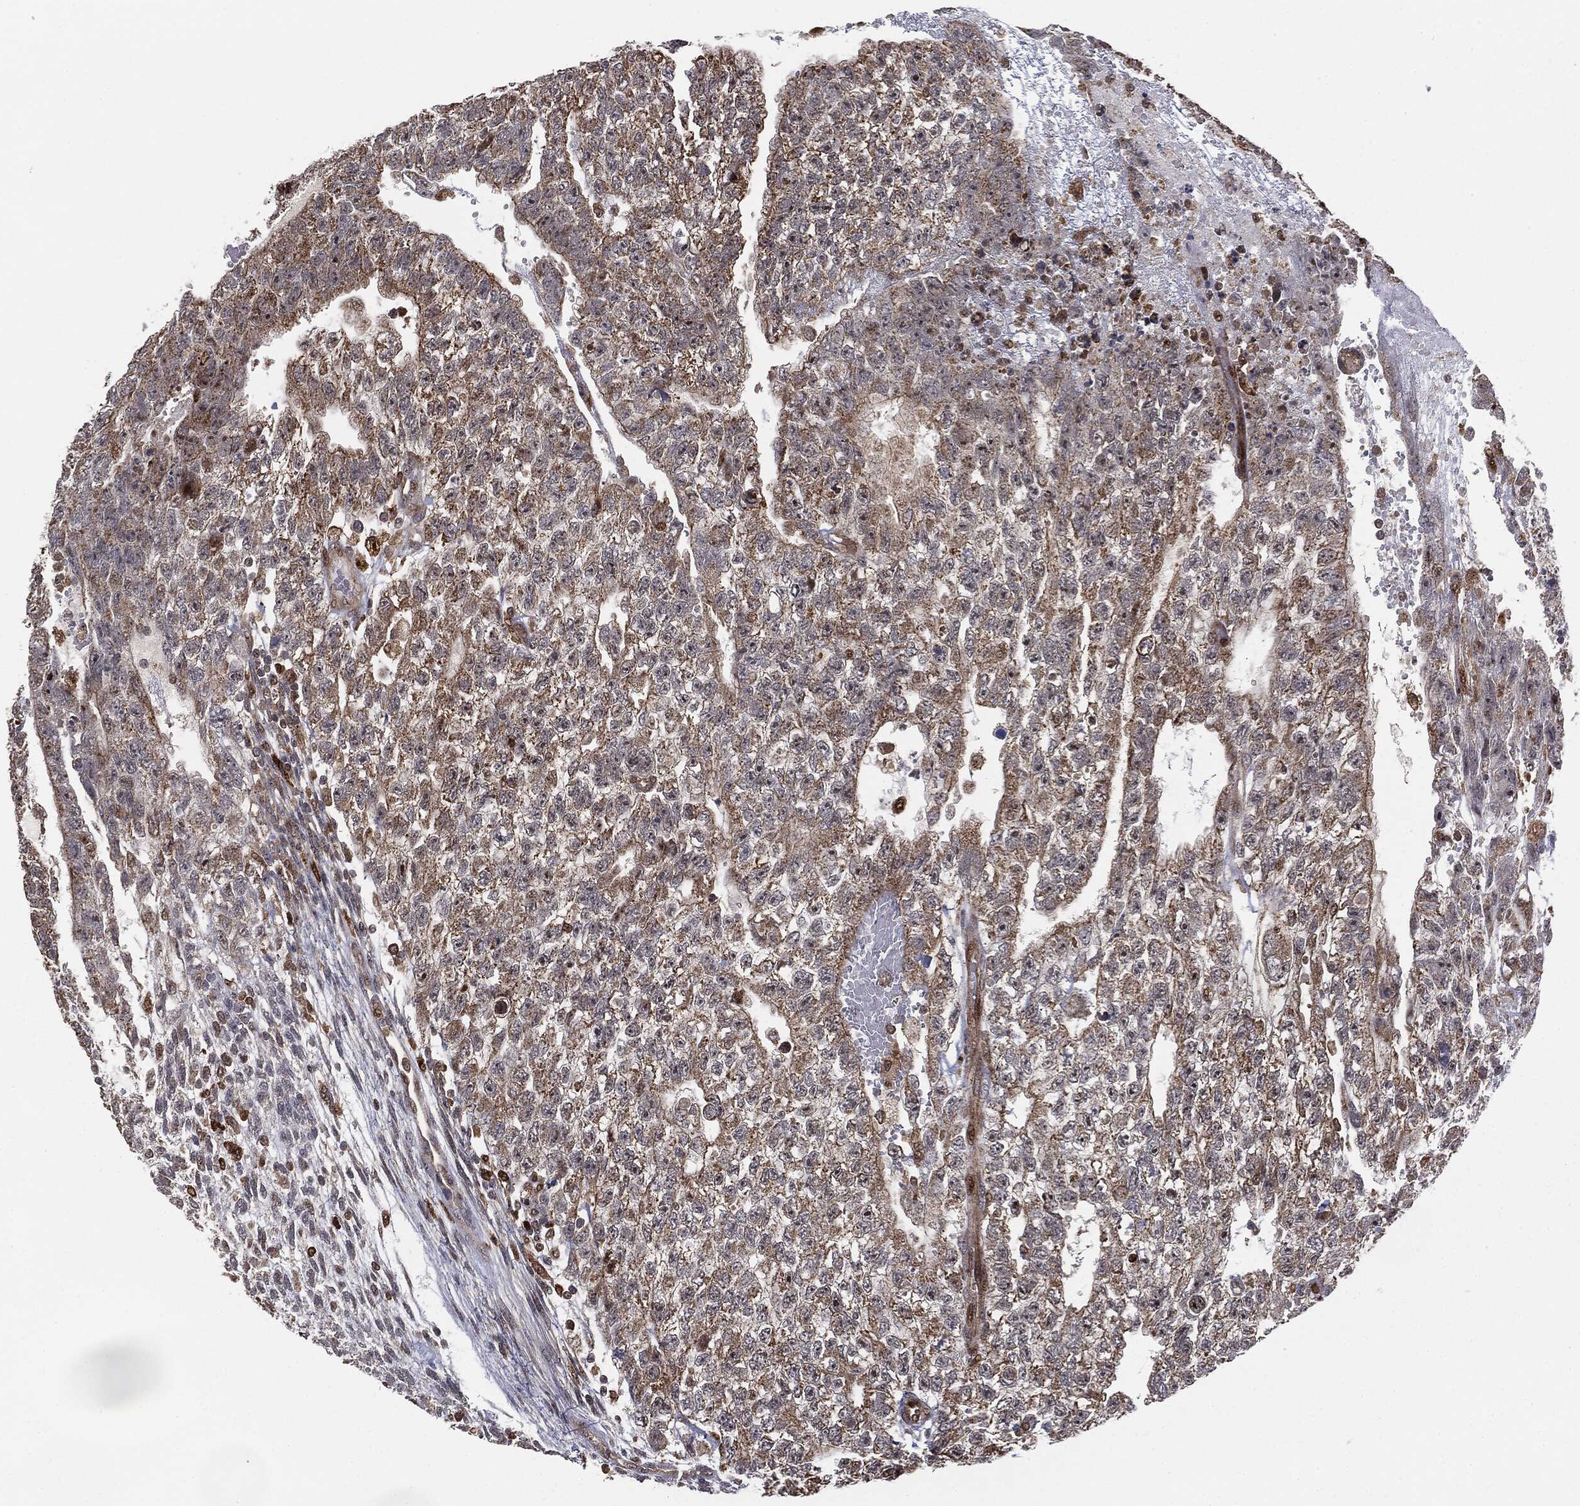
{"staining": {"intensity": "negative", "quantity": "none", "location": "none"}, "tissue": "testis cancer", "cell_type": "Tumor cells", "image_type": "cancer", "snomed": [{"axis": "morphology", "description": "Carcinoma, Embryonal, NOS"}, {"axis": "topography", "description": "Testis"}], "caption": "Testis cancer (embryonal carcinoma) was stained to show a protein in brown. There is no significant expression in tumor cells. Nuclei are stained in blue.", "gene": "PTEN", "patient": {"sex": "male", "age": 26}}